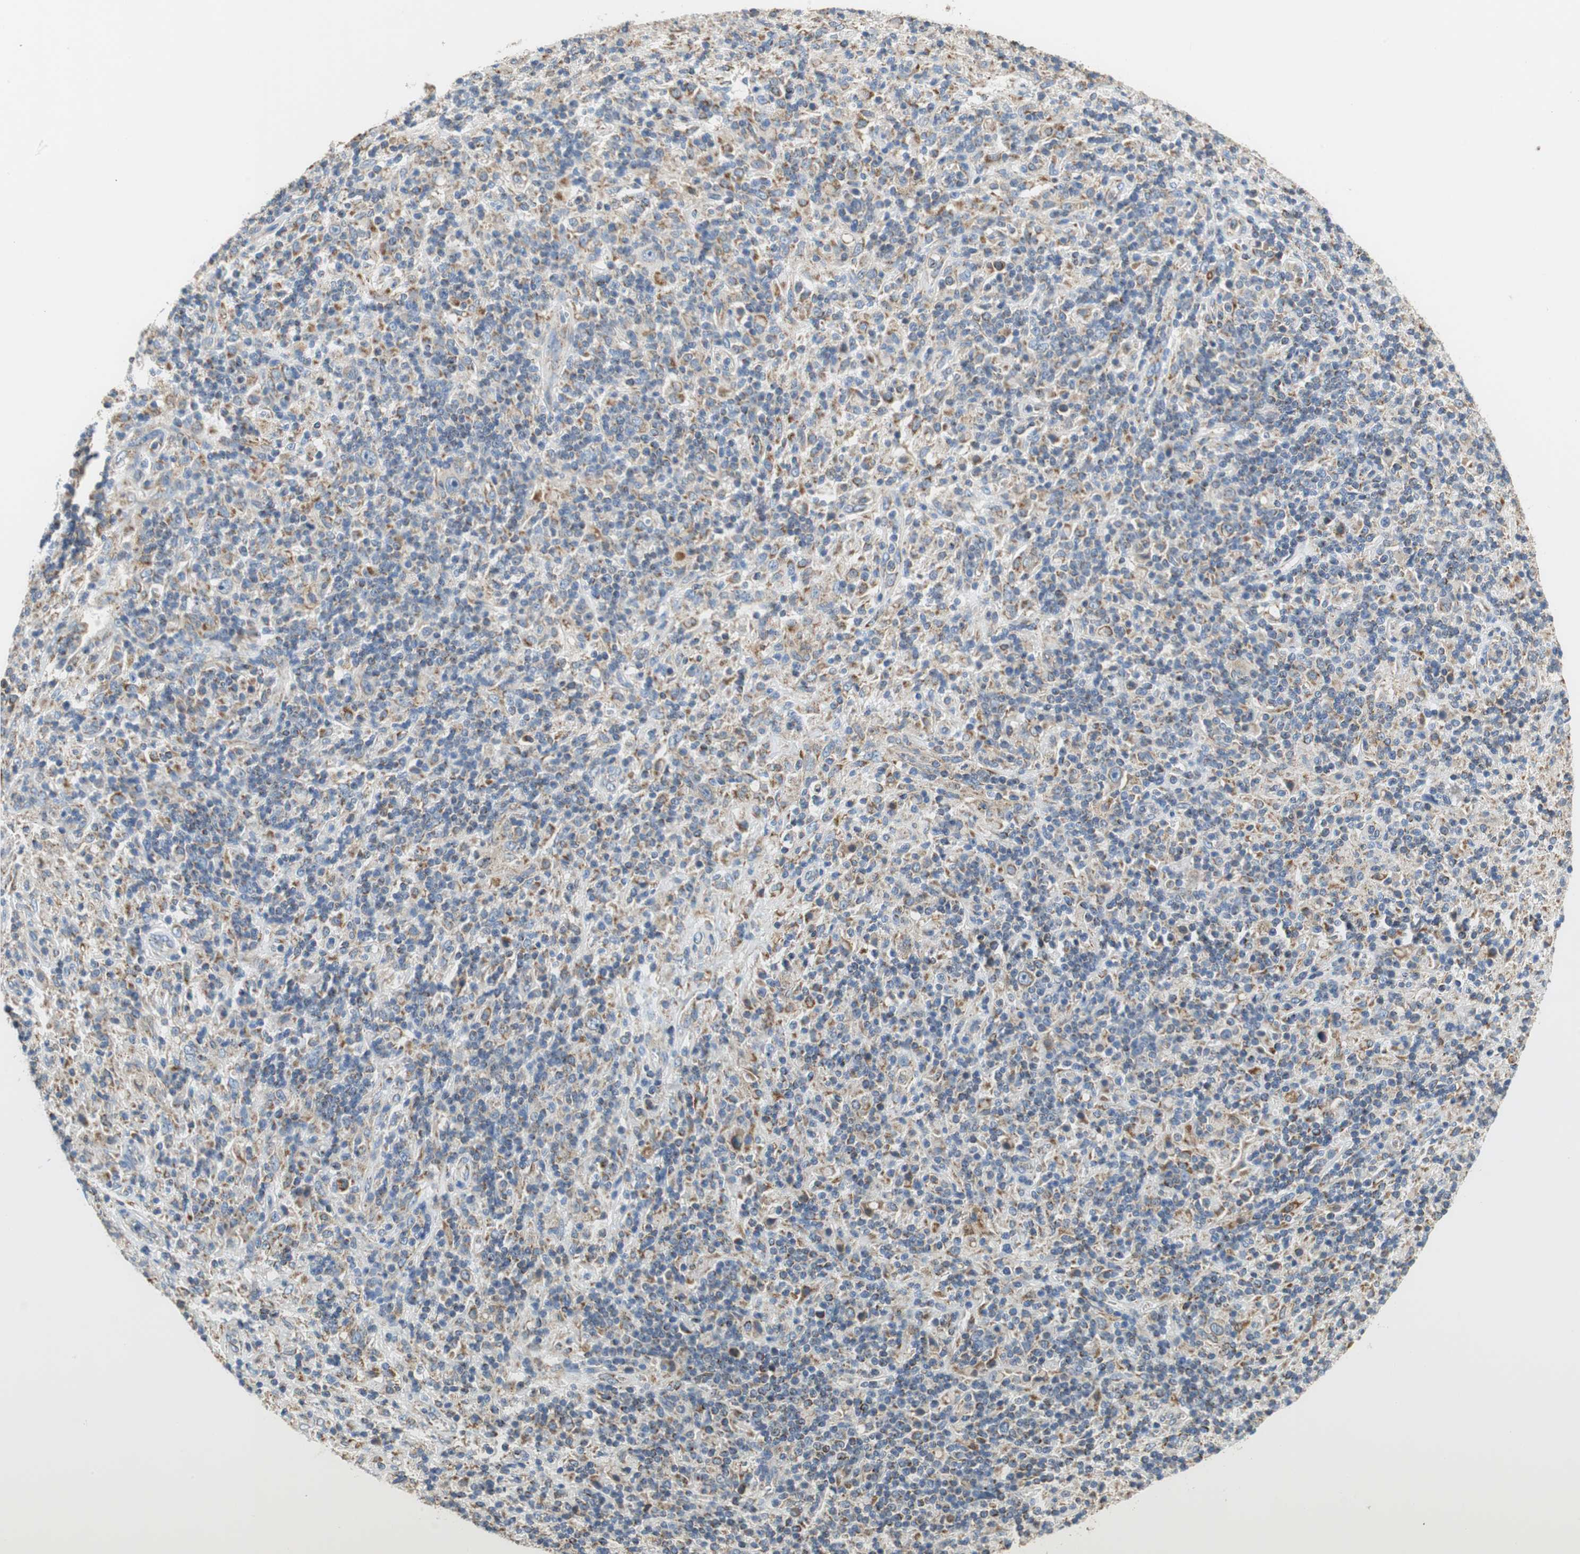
{"staining": {"intensity": "moderate", "quantity": "<25%", "location": "cytoplasmic/membranous"}, "tissue": "lymphoma", "cell_type": "Tumor cells", "image_type": "cancer", "snomed": [{"axis": "morphology", "description": "Hodgkin's disease, NOS"}, {"axis": "topography", "description": "Lymph node"}], "caption": "This histopathology image shows immunohistochemistry staining of human lymphoma, with low moderate cytoplasmic/membranous staining in about <25% of tumor cells.", "gene": "GSTK1", "patient": {"sex": "male", "age": 70}}